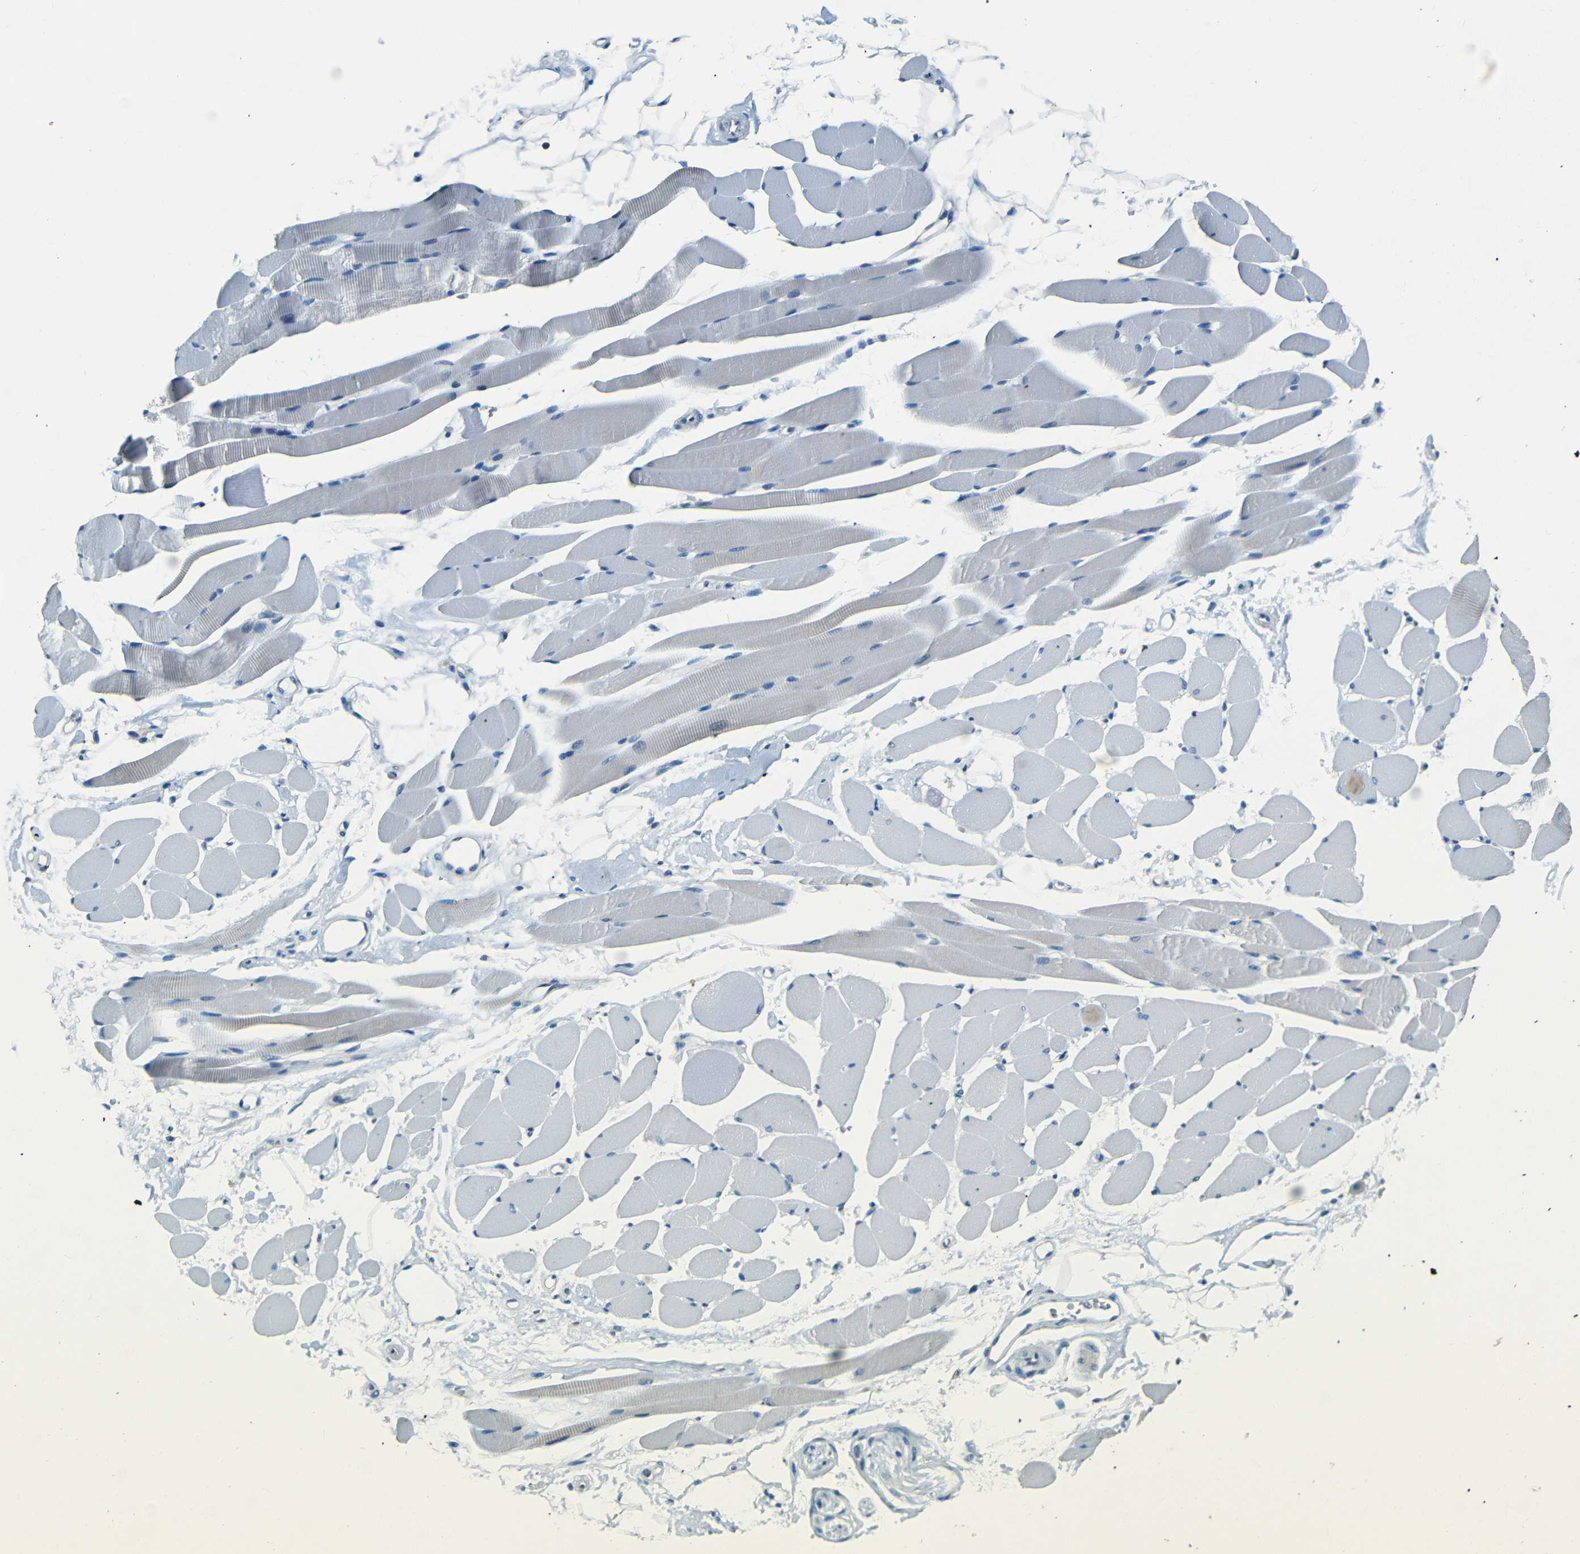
{"staining": {"intensity": "negative", "quantity": "none", "location": "none"}, "tissue": "skeletal muscle", "cell_type": "Myocytes", "image_type": "normal", "snomed": [{"axis": "morphology", "description": "Normal tissue, NOS"}, {"axis": "topography", "description": "Skeletal muscle"}, {"axis": "topography", "description": "Peripheral nerve tissue"}], "caption": "Myocytes are negative for protein expression in benign human skeletal muscle. (Stains: DAB (3,3'-diaminobenzidine) IHC with hematoxylin counter stain, Microscopy: brightfield microscopy at high magnification).", "gene": "ZMAT1", "patient": {"sex": "female", "age": 84}}